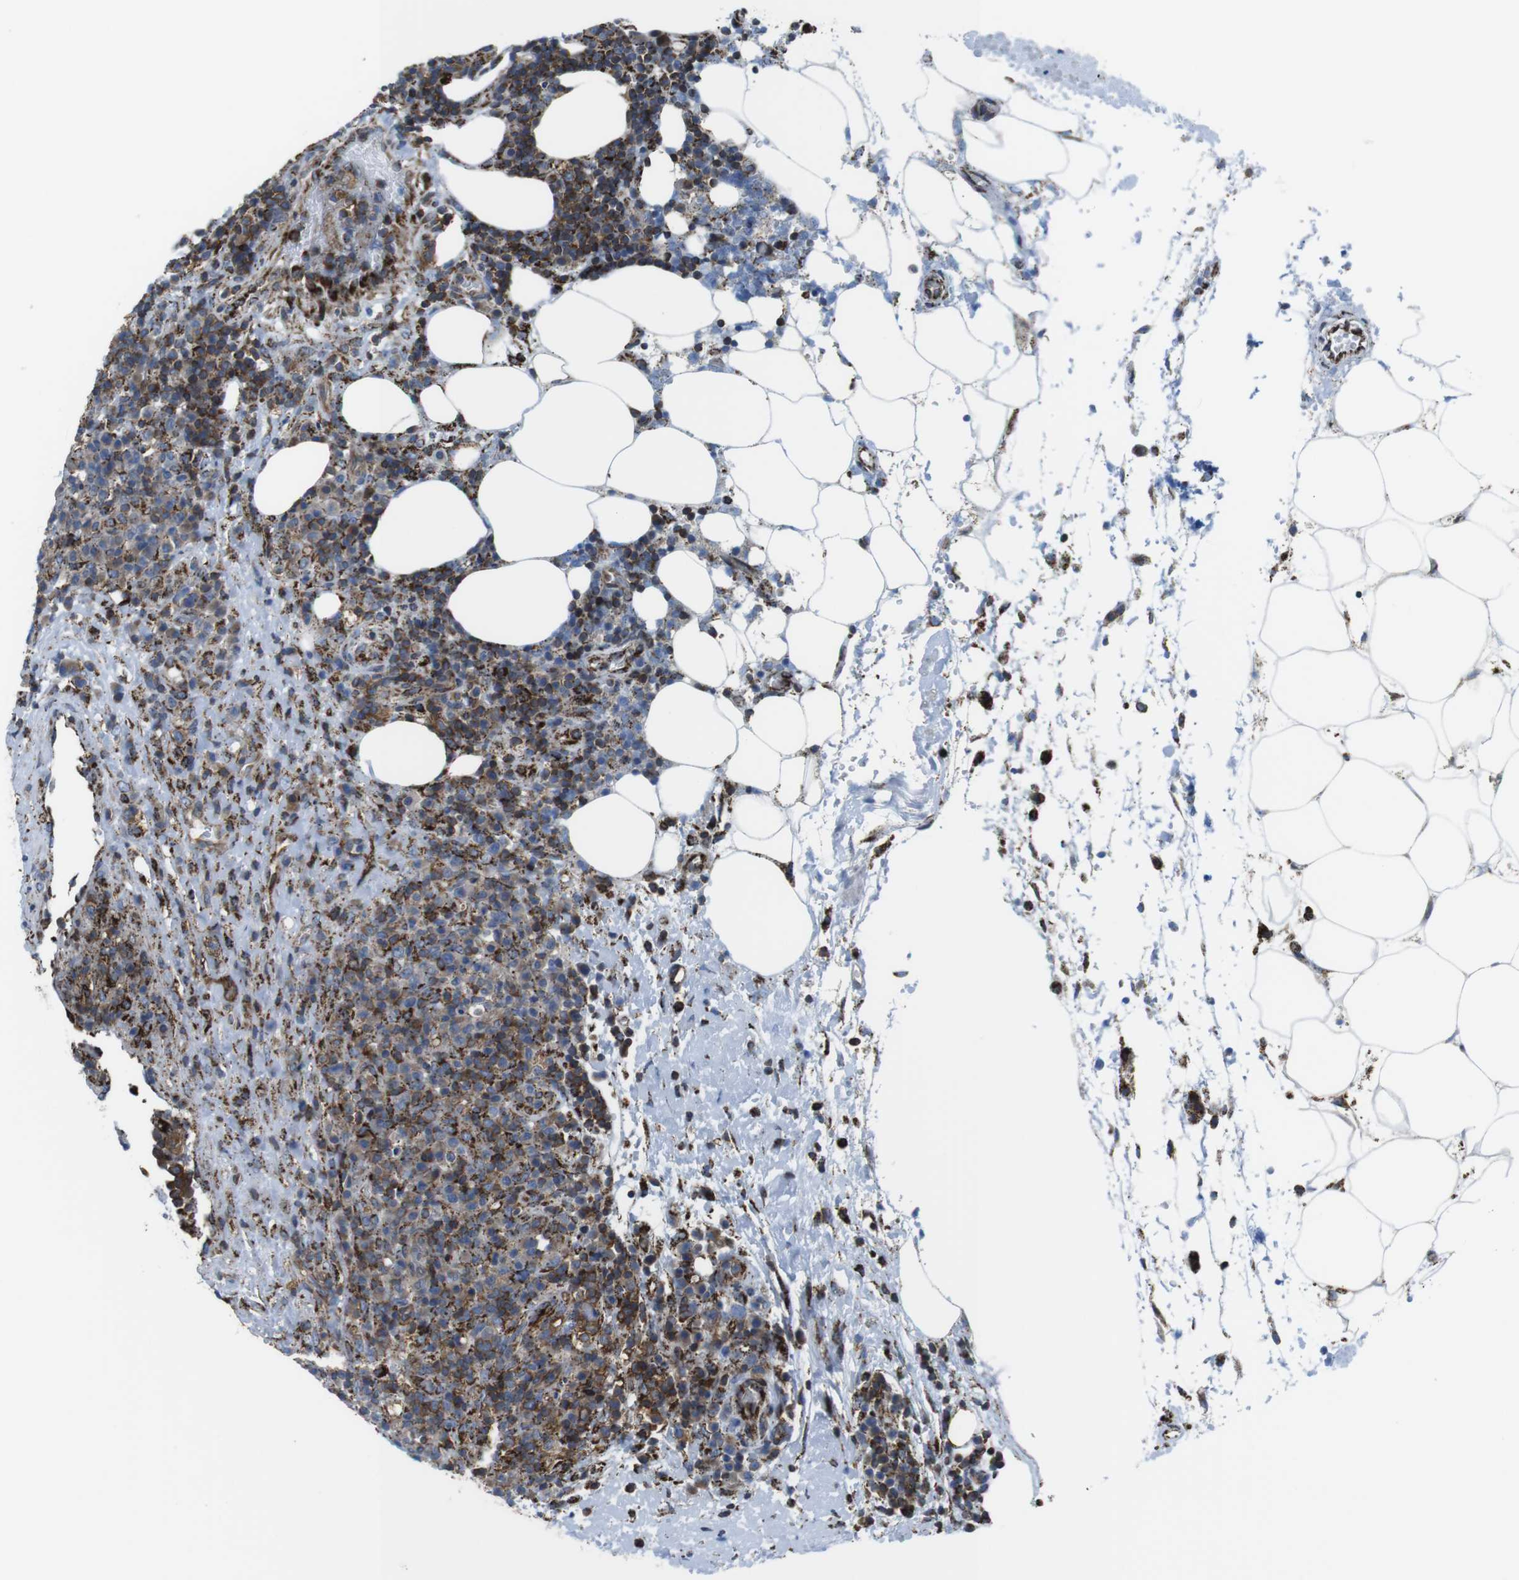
{"staining": {"intensity": "moderate", "quantity": "25%-75%", "location": "cytoplasmic/membranous"}, "tissue": "lymphoma", "cell_type": "Tumor cells", "image_type": "cancer", "snomed": [{"axis": "morphology", "description": "Malignant lymphoma, non-Hodgkin's type, High grade"}, {"axis": "topography", "description": "Lymph node"}], "caption": "Lymphoma was stained to show a protein in brown. There is medium levels of moderate cytoplasmic/membranous staining in approximately 25%-75% of tumor cells.", "gene": "KCNE3", "patient": {"sex": "female", "age": 76}}